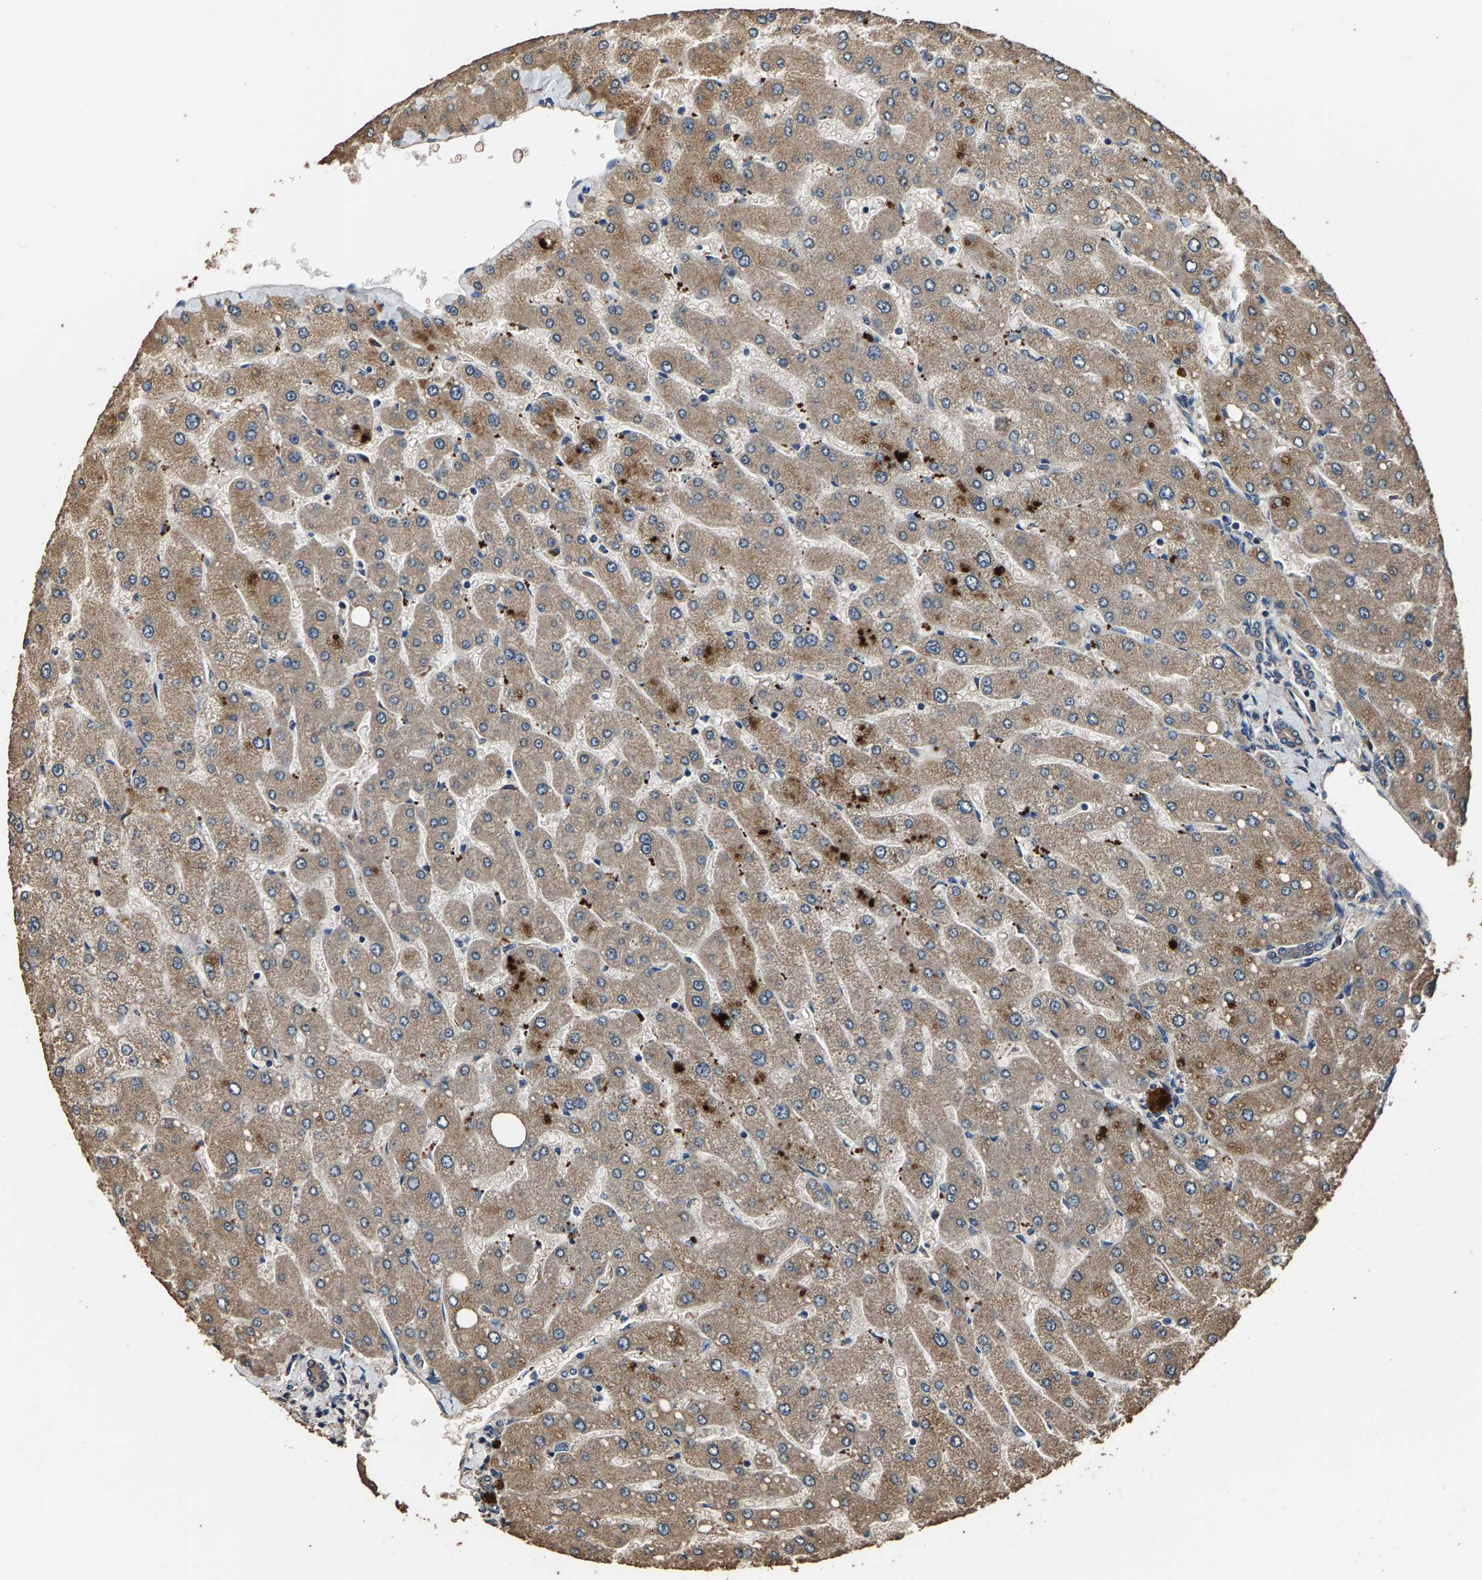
{"staining": {"intensity": "weak", "quantity": ">75%", "location": "cytoplasmic/membranous"}, "tissue": "liver", "cell_type": "Cholangiocytes", "image_type": "normal", "snomed": [{"axis": "morphology", "description": "Normal tissue, NOS"}, {"axis": "topography", "description": "Liver"}], "caption": "Immunohistochemical staining of normal liver shows low levels of weak cytoplasmic/membranous expression in about >75% of cholangiocytes. (DAB (3,3'-diaminobenzidine) IHC, brown staining for protein, blue staining for nuclei).", "gene": "MRPL27", "patient": {"sex": "male", "age": 55}}